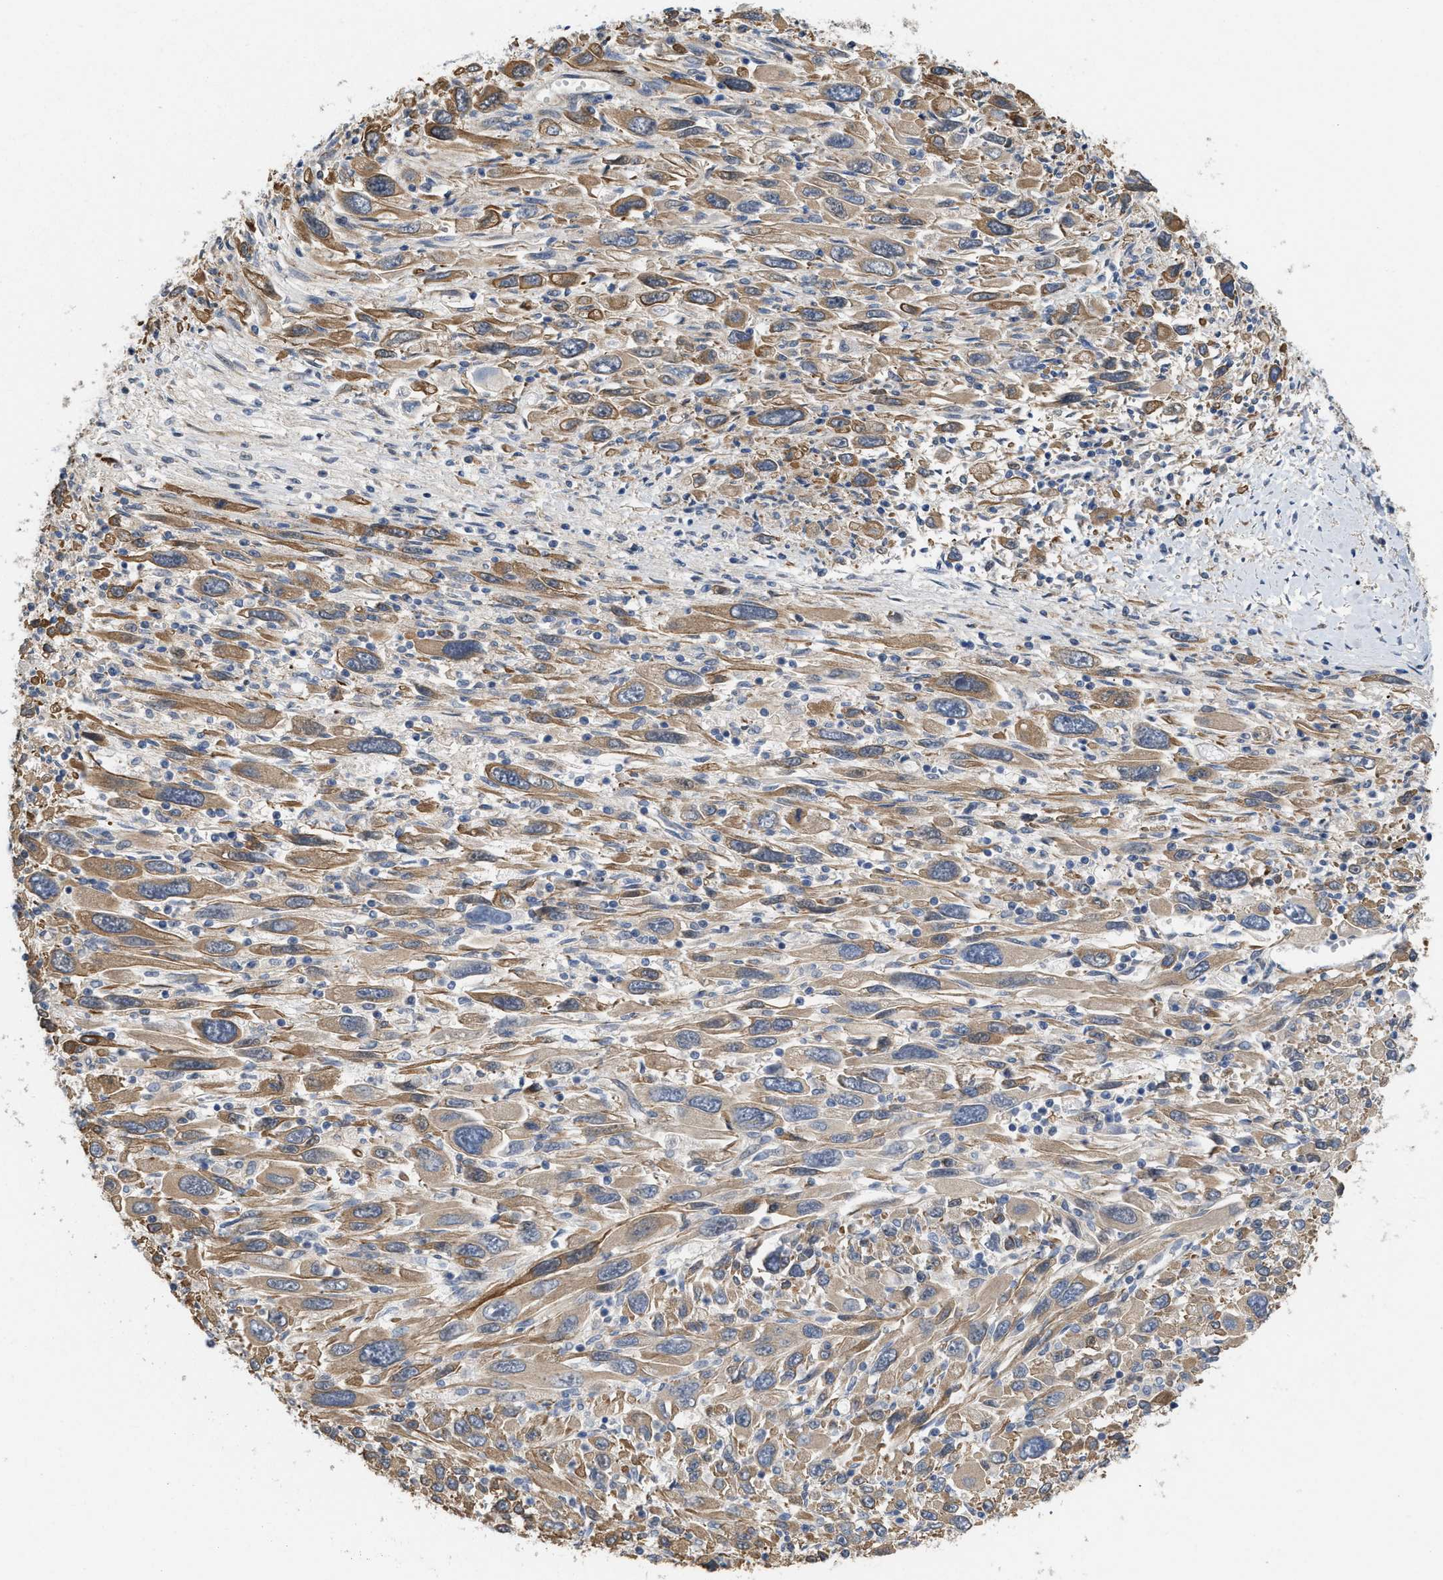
{"staining": {"intensity": "moderate", "quantity": ">75%", "location": "cytoplasmic/membranous"}, "tissue": "melanoma", "cell_type": "Tumor cells", "image_type": "cancer", "snomed": [{"axis": "morphology", "description": "Malignant melanoma, Metastatic site"}, {"axis": "topography", "description": "Skin"}], "caption": "Immunohistochemical staining of human melanoma demonstrates medium levels of moderate cytoplasmic/membranous staining in about >75% of tumor cells.", "gene": "CSNK1A1", "patient": {"sex": "female", "age": 56}}